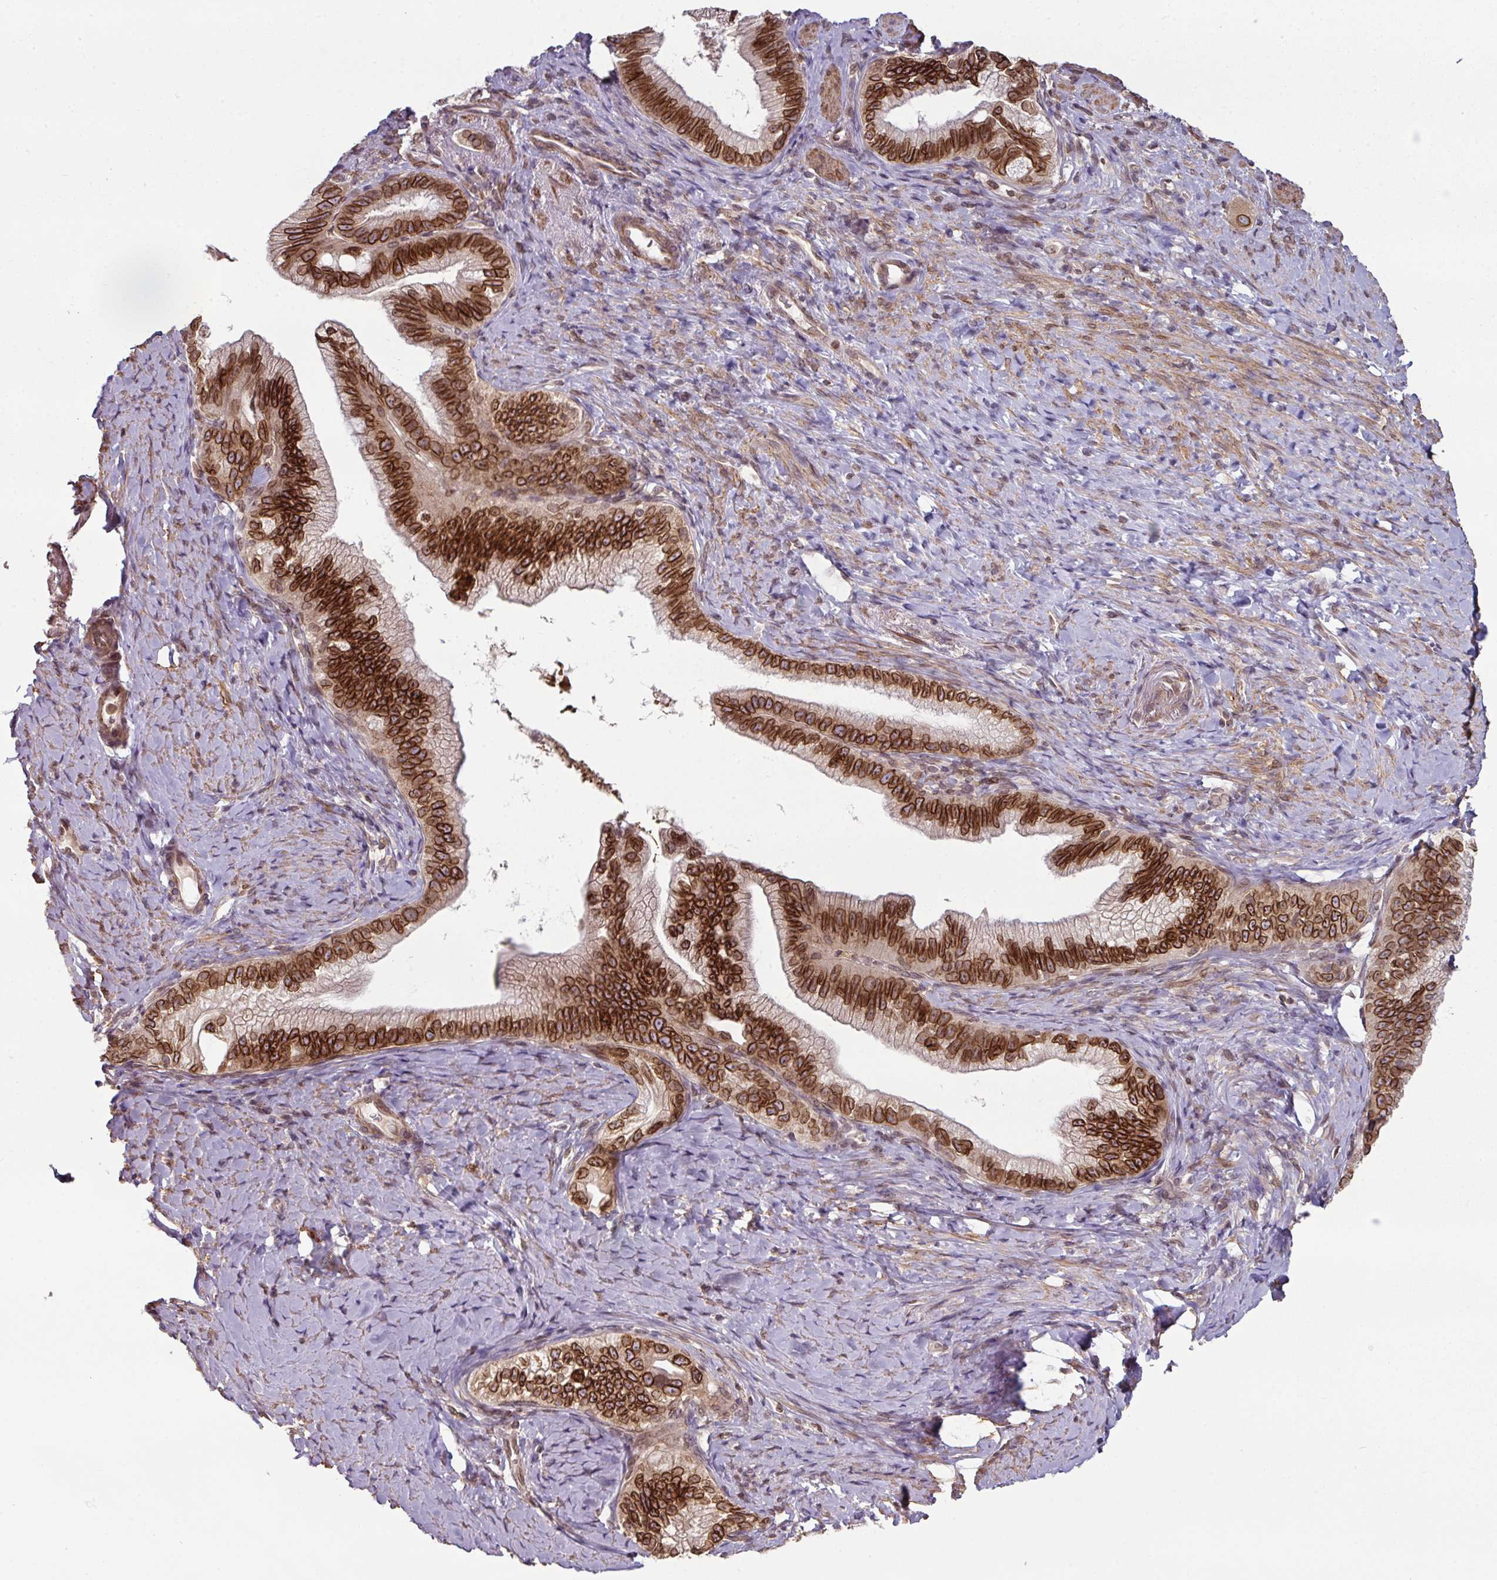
{"staining": {"intensity": "strong", "quantity": ">75%", "location": "cytoplasmic/membranous,nuclear"}, "tissue": "pancreatic cancer", "cell_type": "Tumor cells", "image_type": "cancer", "snomed": [{"axis": "morphology", "description": "Adenocarcinoma, NOS"}, {"axis": "topography", "description": "Pancreas"}], "caption": "Adenocarcinoma (pancreatic) stained with a protein marker displays strong staining in tumor cells.", "gene": "RANGAP1", "patient": {"sex": "male", "age": 70}}